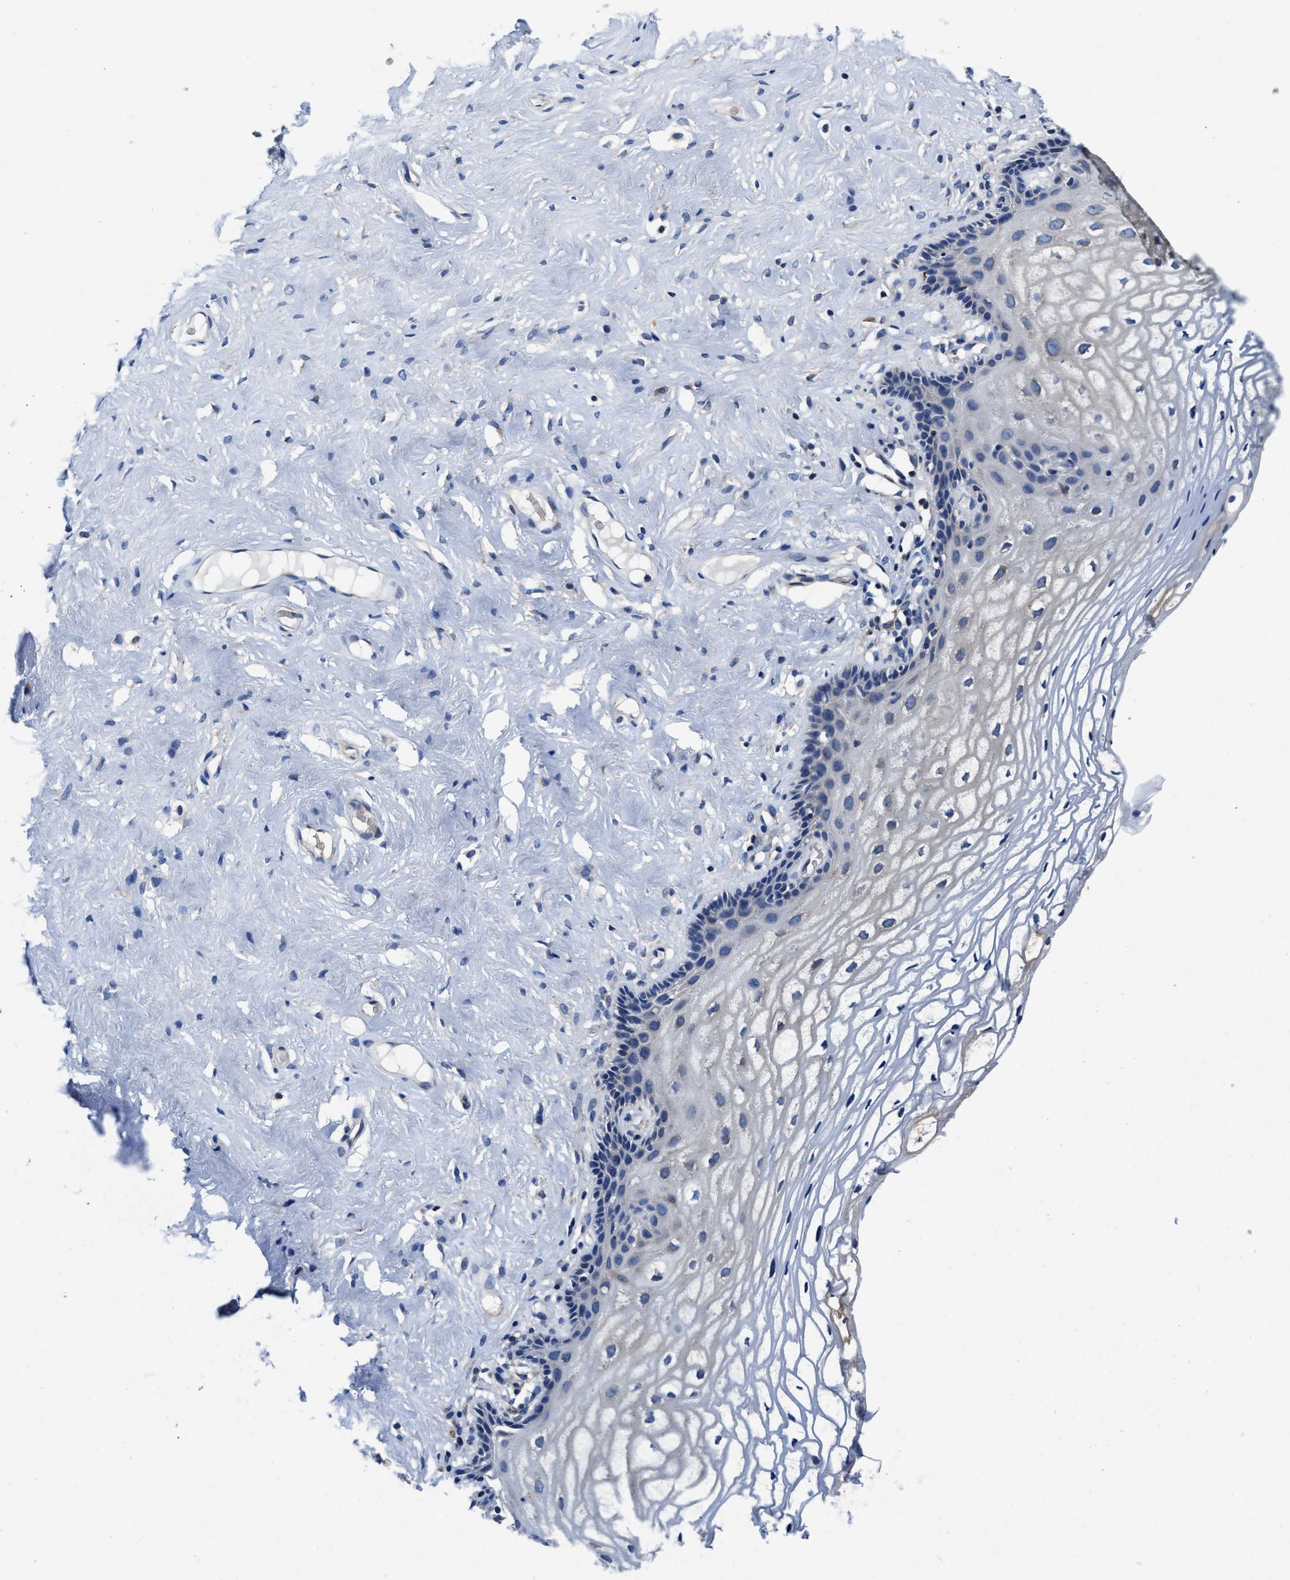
{"staining": {"intensity": "weak", "quantity": "<25%", "location": "cytoplasmic/membranous"}, "tissue": "vagina", "cell_type": "Squamous epithelial cells", "image_type": "normal", "snomed": [{"axis": "morphology", "description": "Normal tissue, NOS"}, {"axis": "morphology", "description": "Adenocarcinoma, NOS"}, {"axis": "topography", "description": "Rectum"}, {"axis": "topography", "description": "Vagina"}], "caption": "This is an immunohistochemistry (IHC) photomicrograph of benign human vagina. There is no expression in squamous epithelial cells.", "gene": "PHLPP1", "patient": {"sex": "female", "age": 71}}